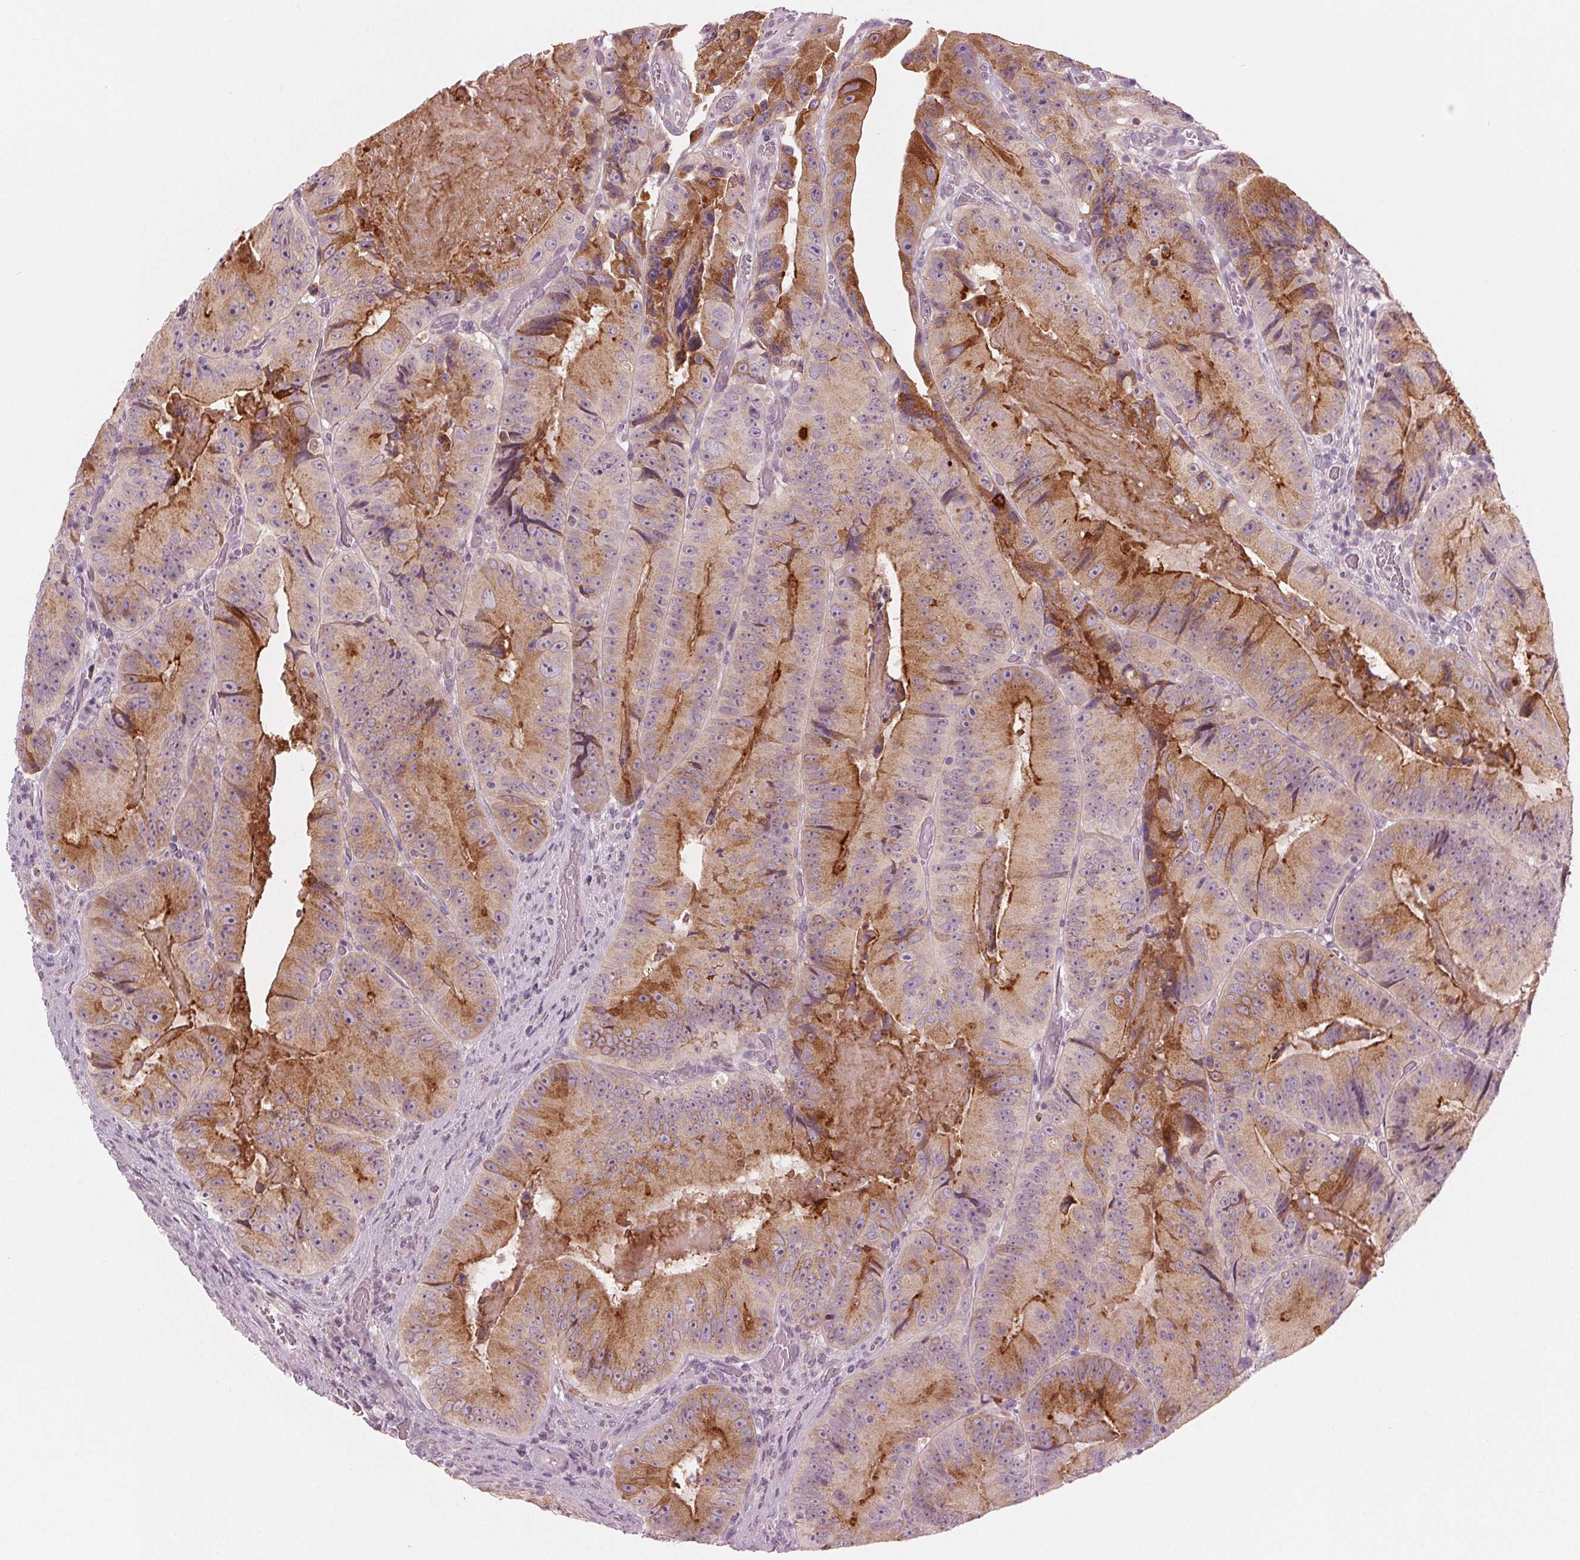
{"staining": {"intensity": "moderate", "quantity": "25%-75%", "location": "cytoplasmic/membranous"}, "tissue": "colorectal cancer", "cell_type": "Tumor cells", "image_type": "cancer", "snomed": [{"axis": "morphology", "description": "Adenocarcinoma, NOS"}, {"axis": "topography", "description": "Colon"}], "caption": "Immunohistochemical staining of human colorectal cancer (adenocarcinoma) demonstrates medium levels of moderate cytoplasmic/membranous protein staining in approximately 25%-75% of tumor cells. The protein is stained brown, and the nuclei are stained in blue (DAB (3,3'-diaminobenzidine) IHC with brightfield microscopy, high magnification).", "gene": "PRAP1", "patient": {"sex": "female", "age": 86}}